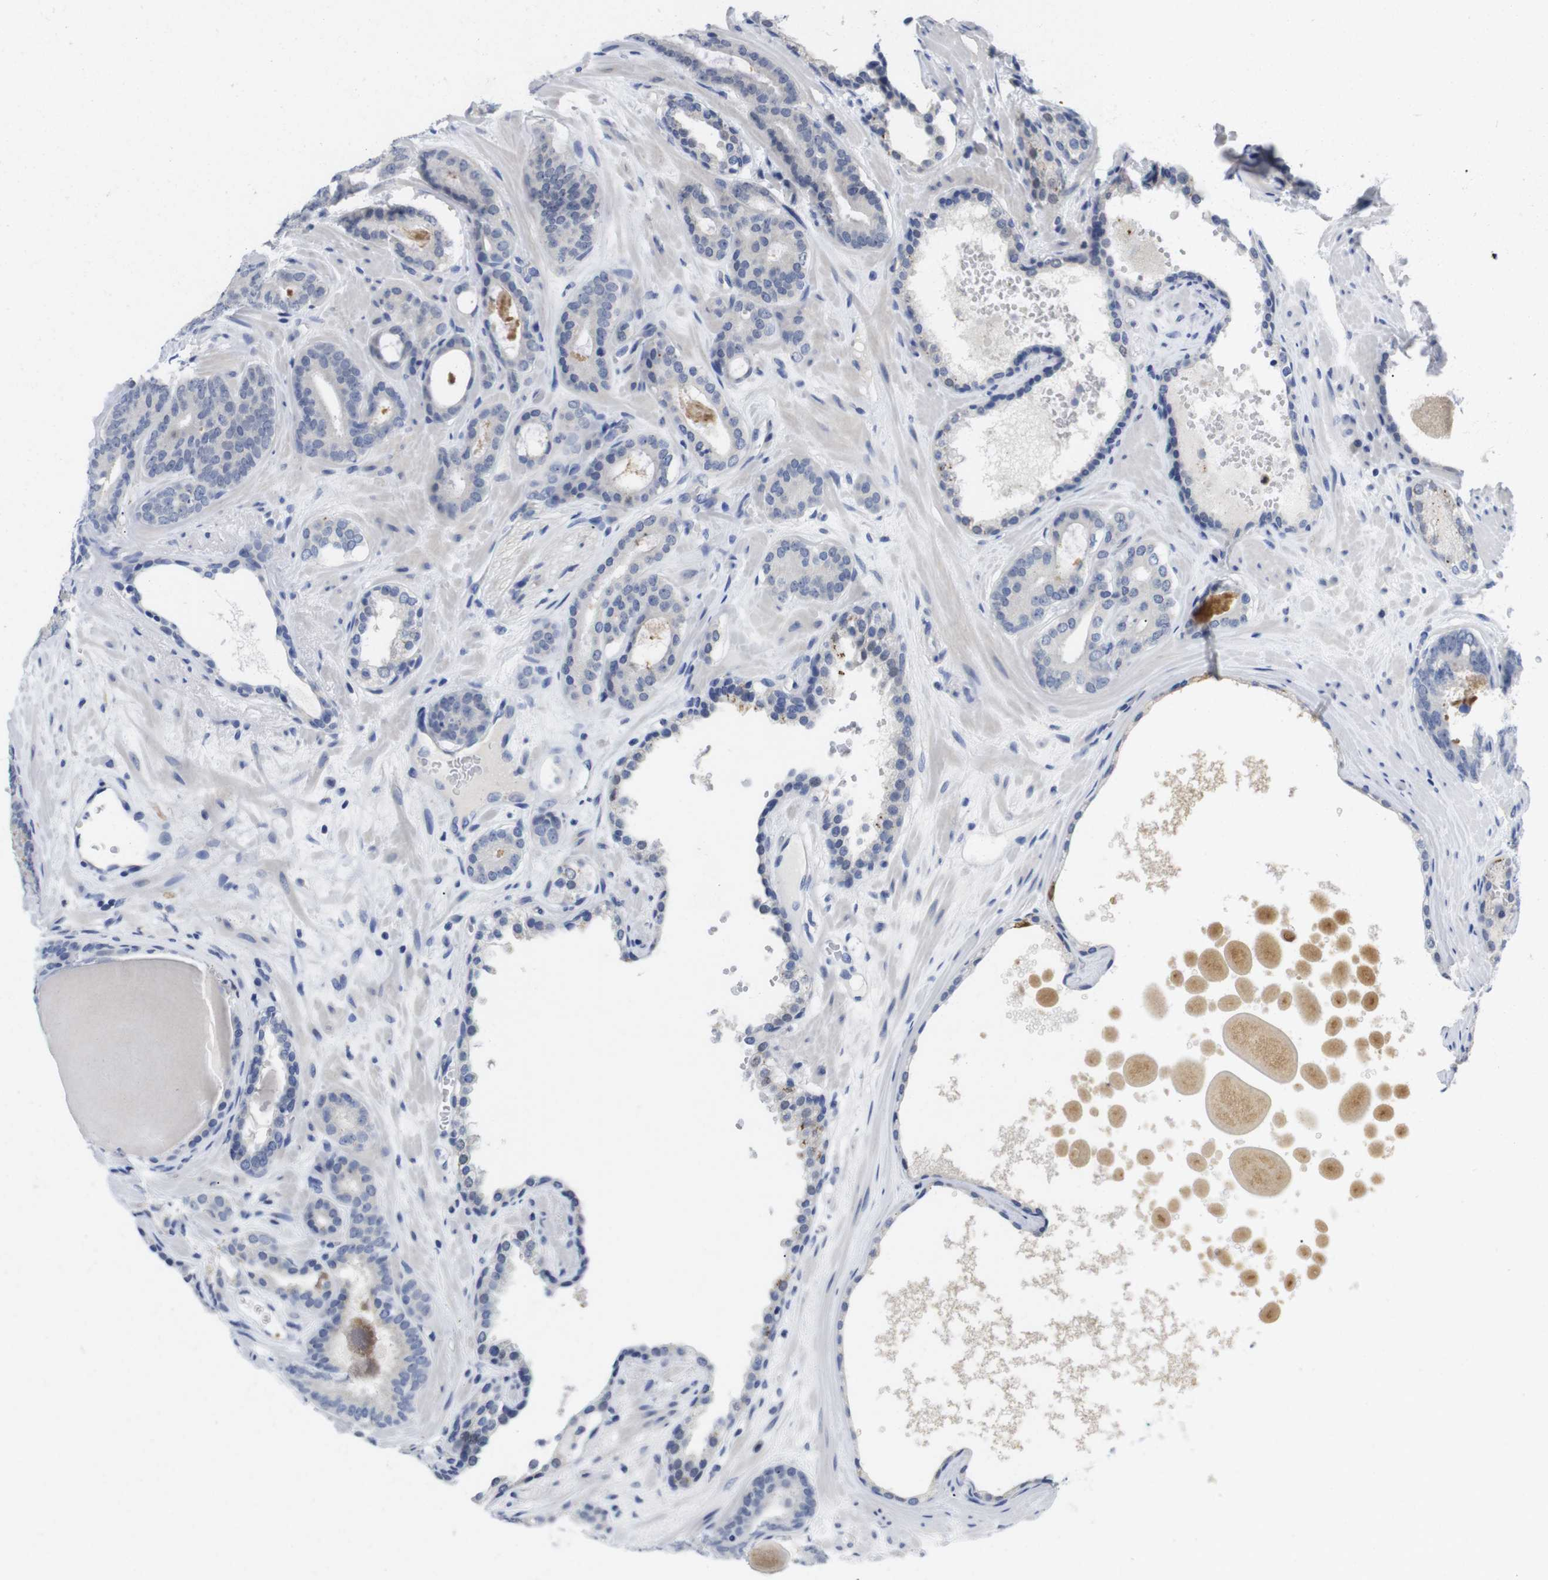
{"staining": {"intensity": "negative", "quantity": "none", "location": "none"}, "tissue": "prostate cancer", "cell_type": "Tumor cells", "image_type": "cancer", "snomed": [{"axis": "morphology", "description": "Adenocarcinoma, High grade"}, {"axis": "topography", "description": "Prostate"}], "caption": "This is an immunohistochemistry (IHC) image of high-grade adenocarcinoma (prostate). There is no positivity in tumor cells.", "gene": "FNTA", "patient": {"sex": "male", "age": 60}}